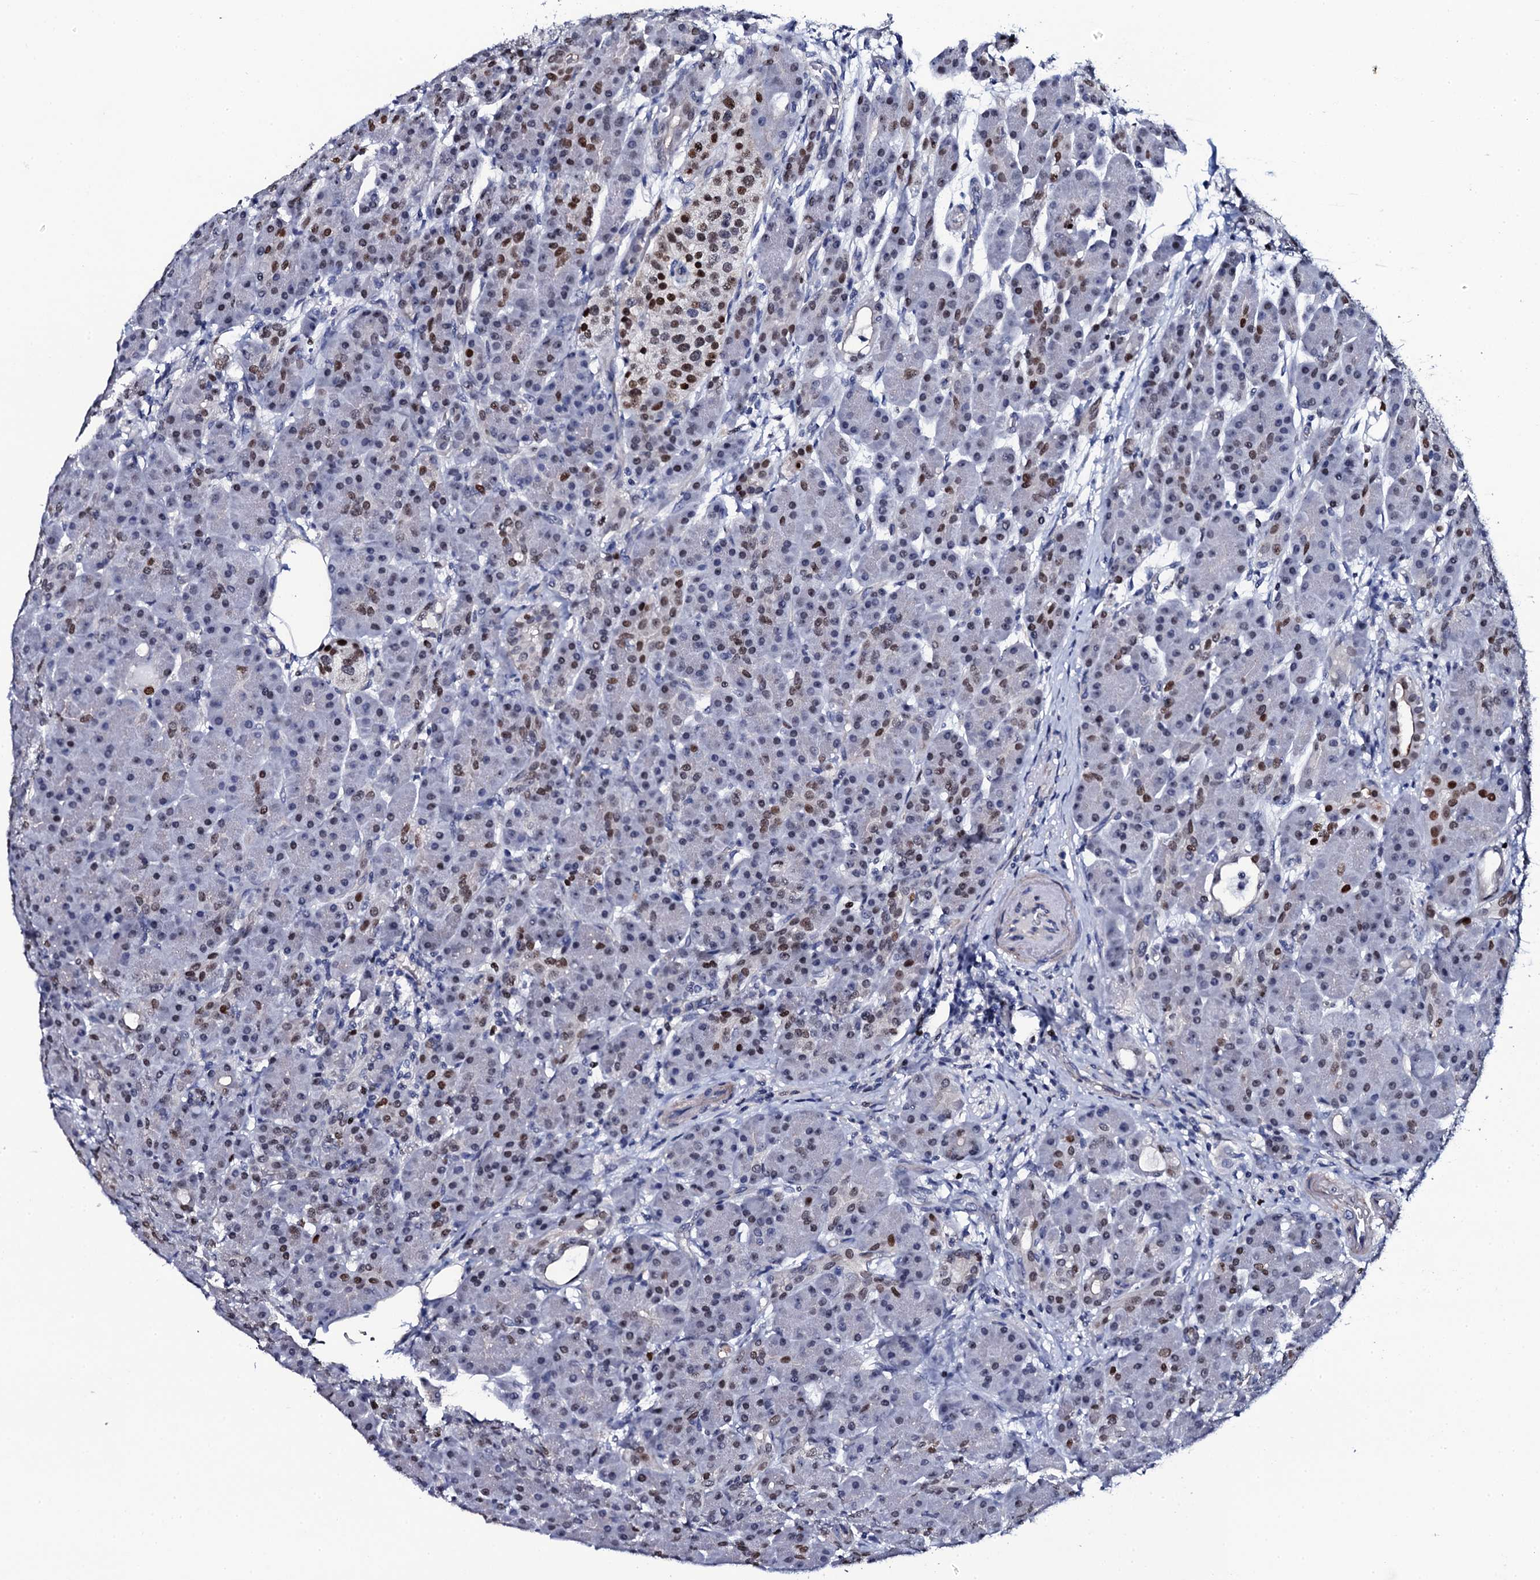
{"staining": {"intensity": "moderate", "quantity": "25%-75%", "location": "nuclear"}, "tissue": "pancreas", "cell_type": "Exocrine glandular cells", "image_type": "normal", "snomed": [{"axis": "morphology", "description": "Normal tissue, NOS"}, {"axis": "topography", "description": "Pancreas"}], "caption": "An image of pancreas stained for a protein demonstrates moderate nuclear brown staining in exocrine glandular cells.", "gene": "NPM2", "patient": {"sex": "male", "age": 63}}